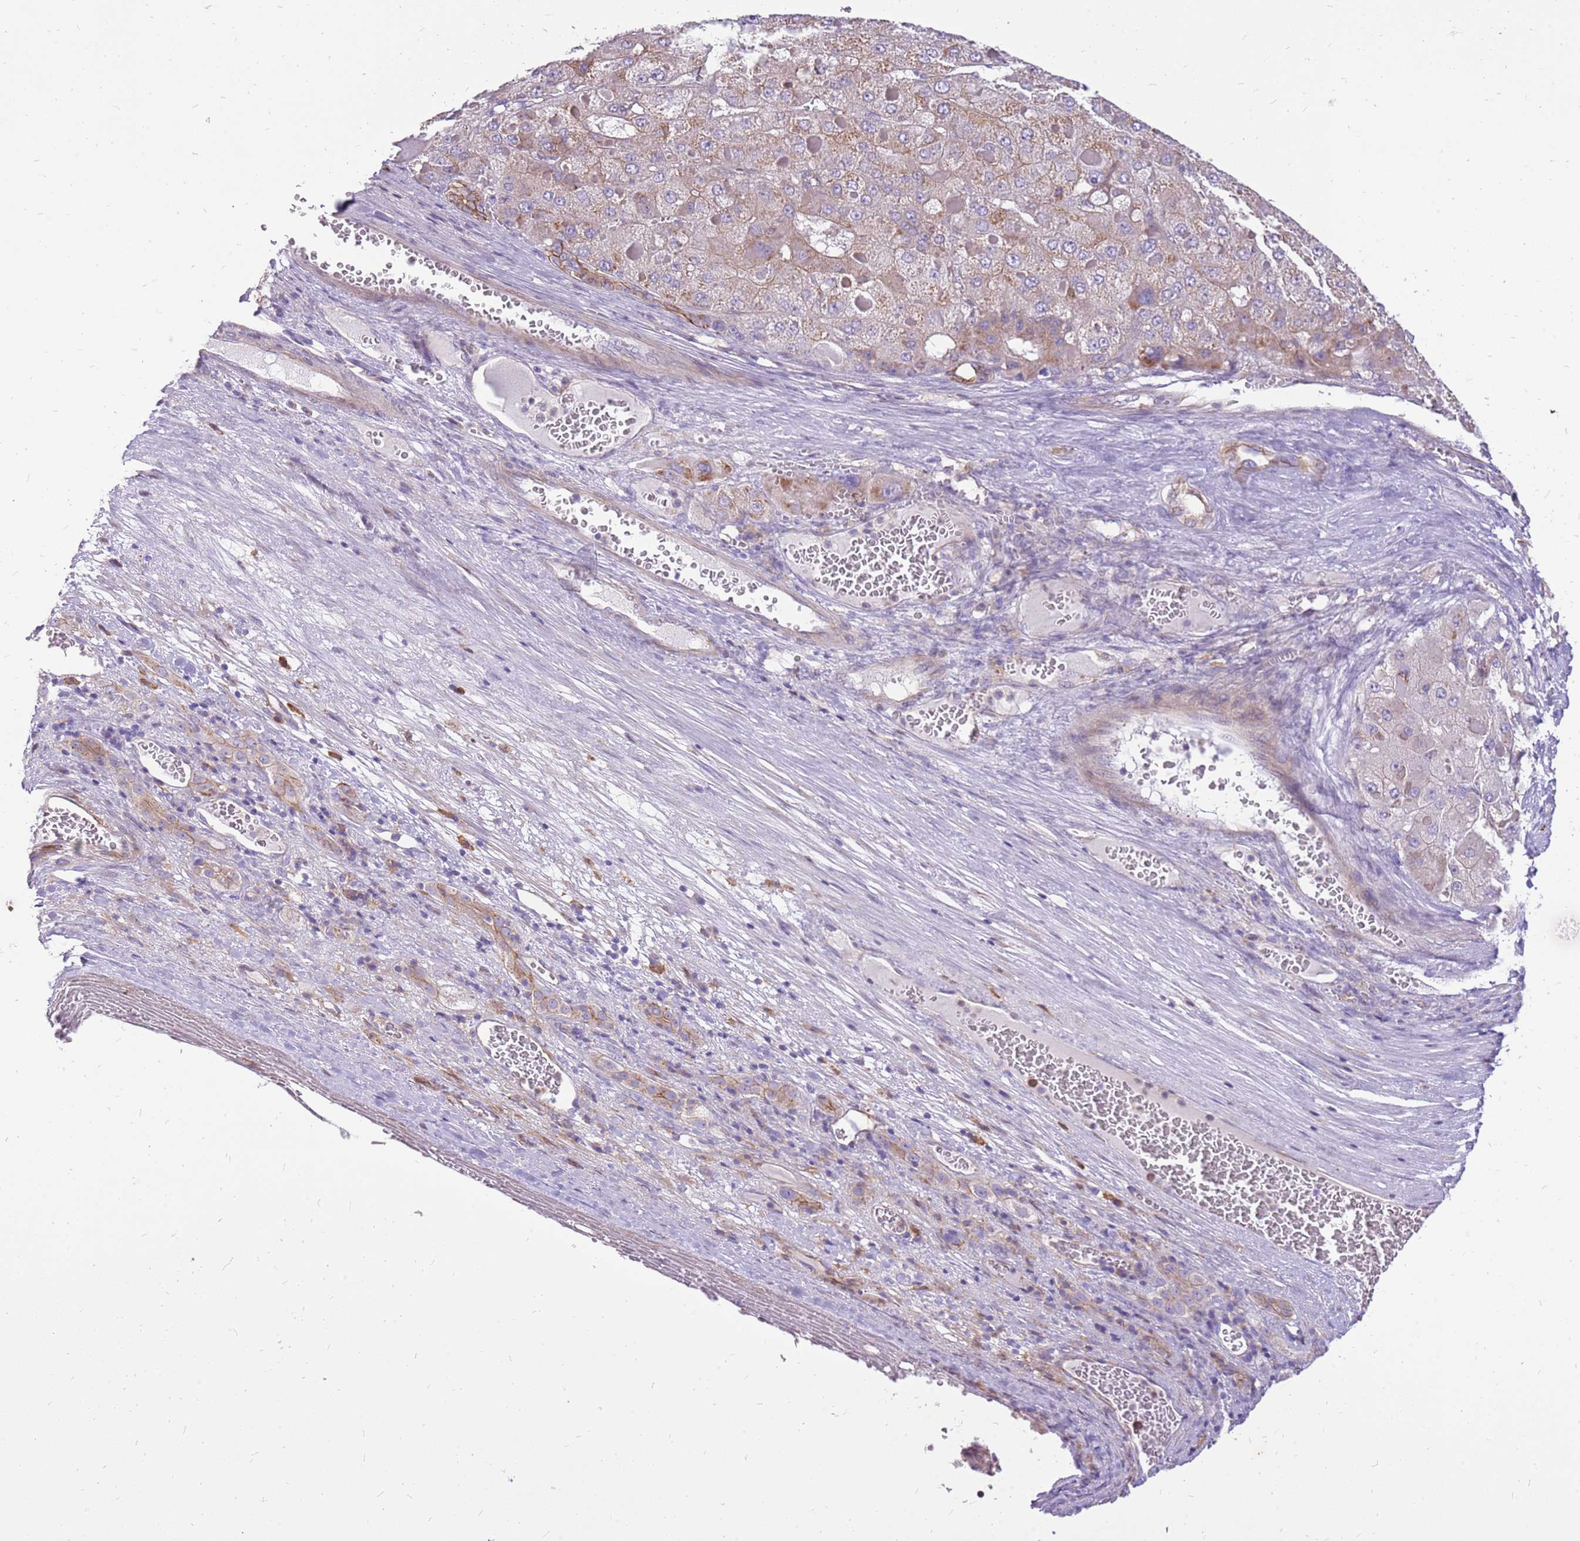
{"staining": {"intensity": "weak", "quantity": "<25%", "location": "cytoplasmic/membranous"}, "tissue": "liver cancer", "cell_type": "Tumor cells", "image_type": "cancer", "snomed": [{"axis": "morphology", "description": "Carcinoma, Hepatocellular, NOS"}, {"axis": "topography", "description": "Liver"}], "caption": "Tumor cells show no significant protein staining in liver hepatocellular carcinoma.", "gene": "WDR90", "patient": {"sex": "female", "age": 73}}